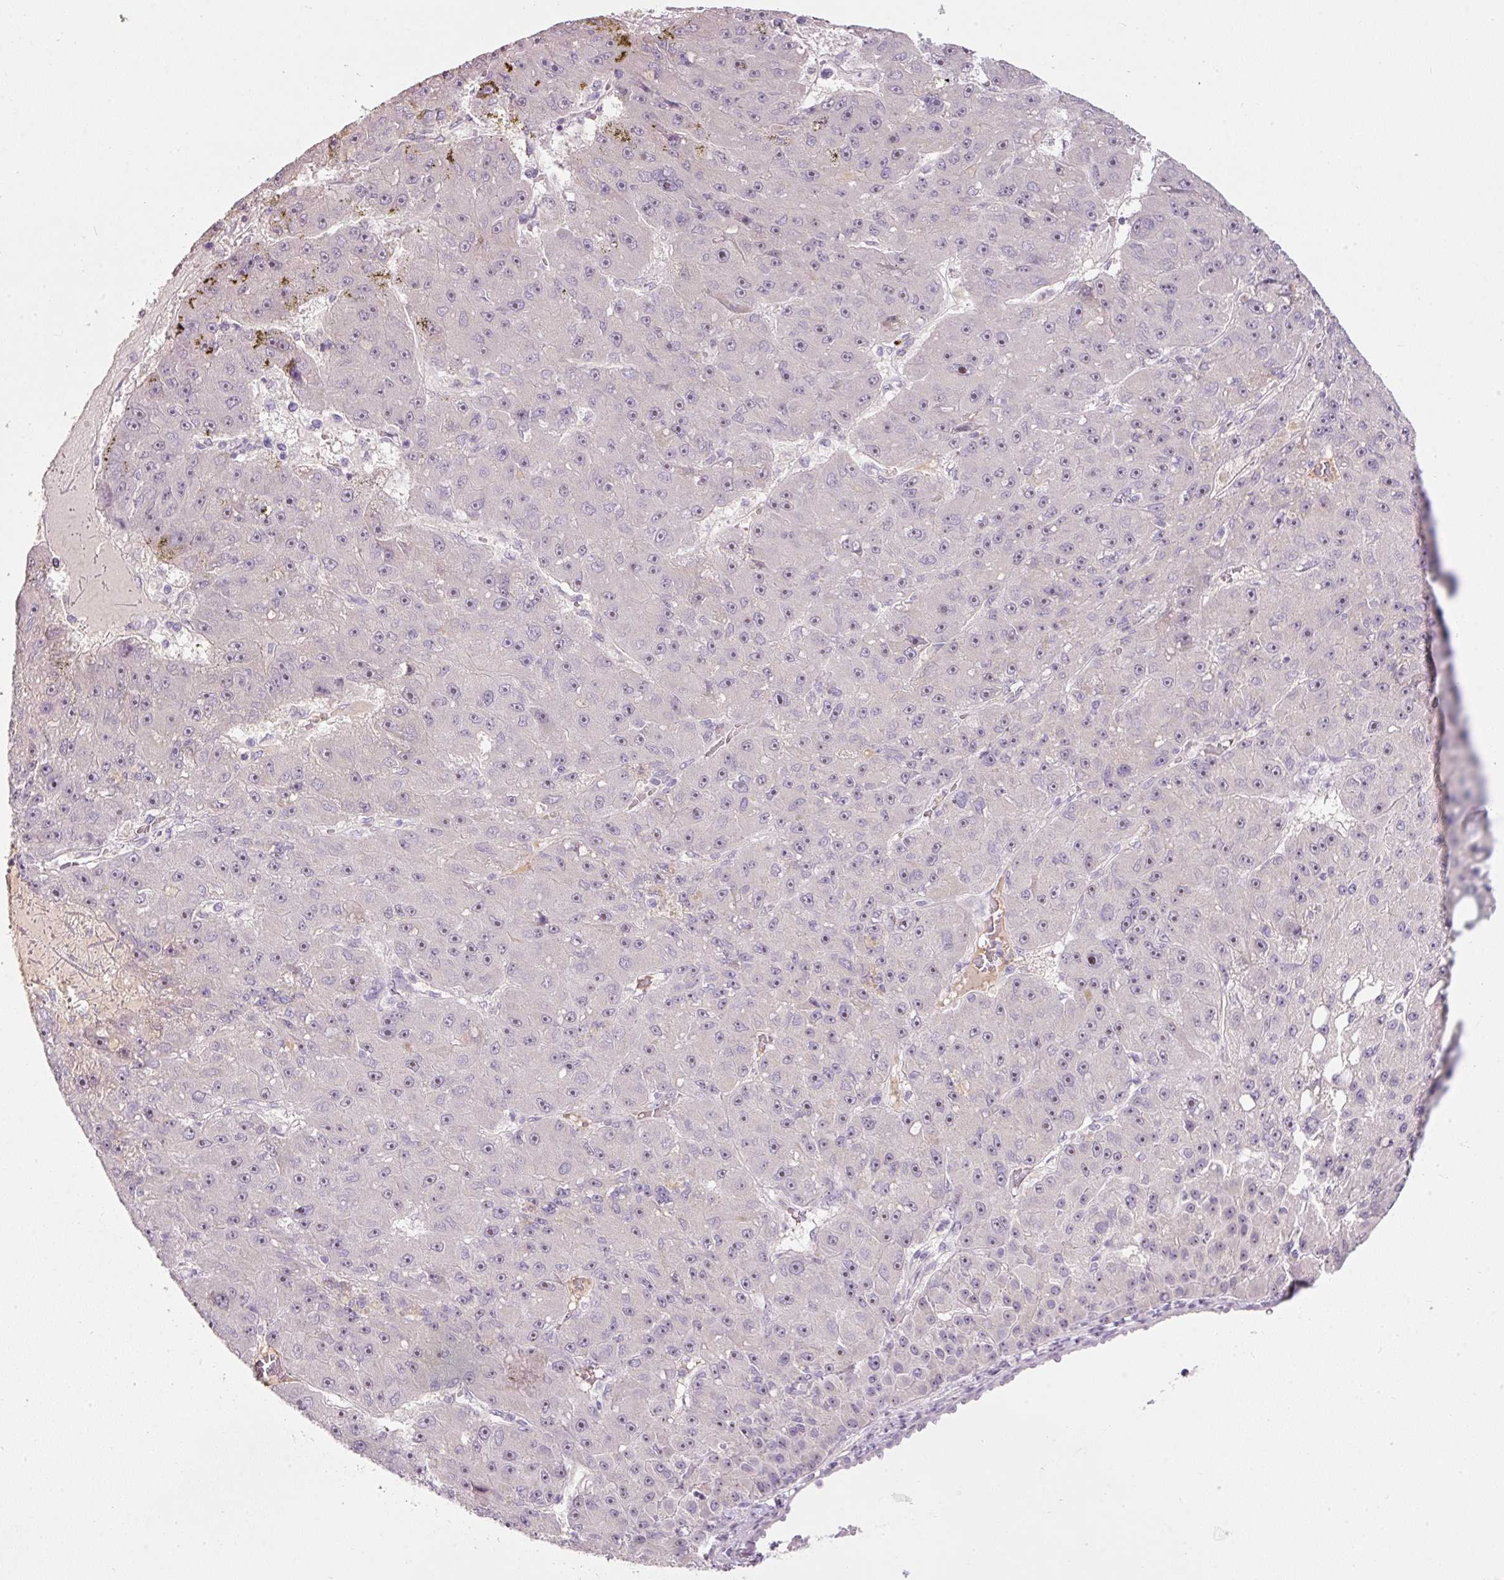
{"staining": {"intensity": "weak", "quantity": "<25%", "location": "nuclear"}, "tissue": "liver cancer", "cell_type": "Tumor cells", "image_type": "cancer", "snomed": [{"axis": "morphology", "description": "Carcinoma, Hepatocellular, NOS"}, {"axis": "topography", "description": "Liver"}], "caption": "IHC of human liver hepatocellular carcinoma shows no staining in tumor cells.", "gene": "TMEM37", "patient": {"sex": "male", "age": 67}}